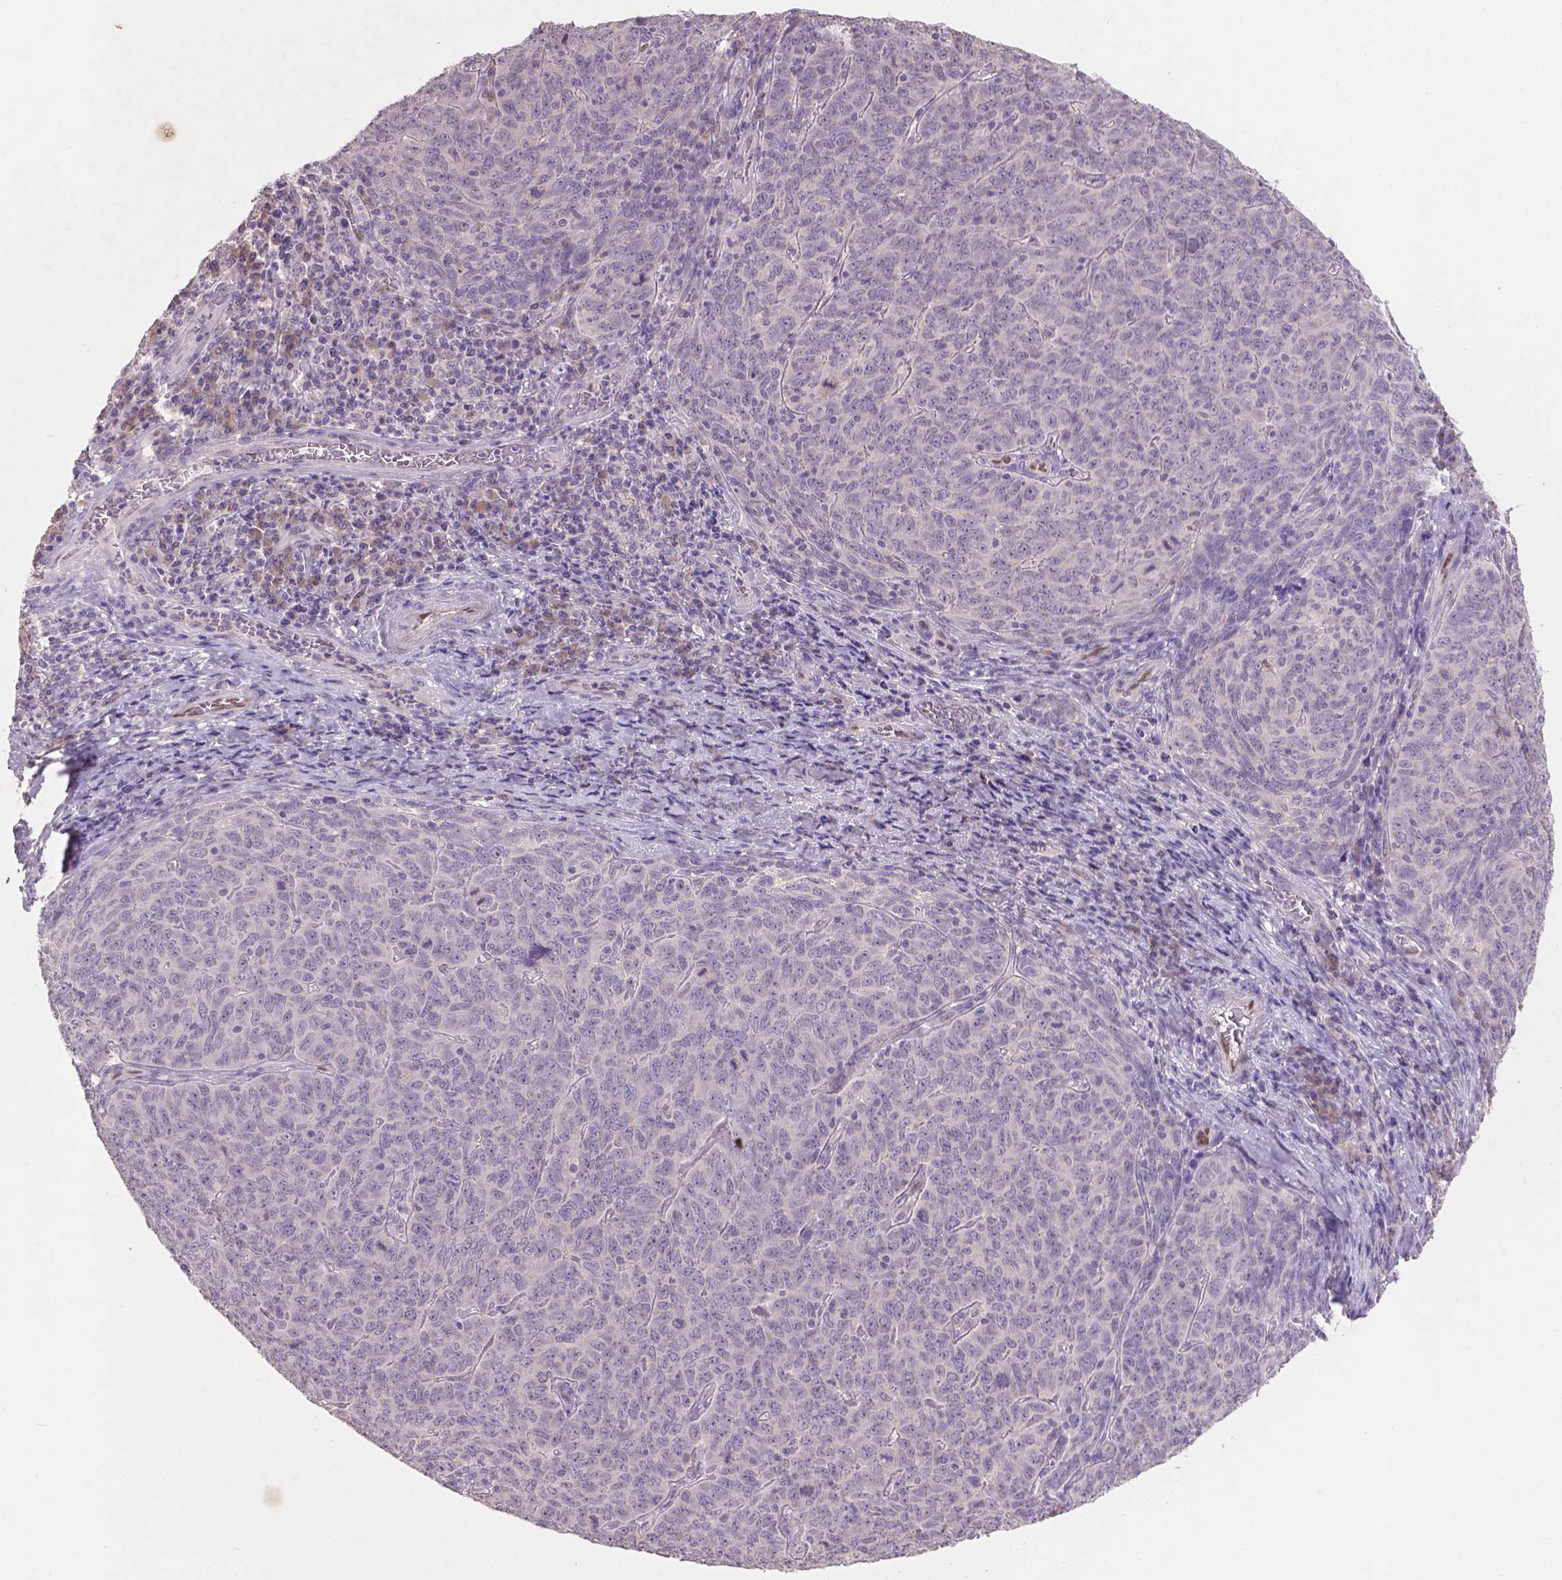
{"staining": {"intensity": "negative", "quantity": "none", "location": "none"}, "tissue": "skin cancer", "cell_type": "Tumor cells", "image_type": "cancer", "snomed": [{"axis": "morphology", "description": "Squamous cell carcinoma, NOS"}, {"axis": "topography", "description": "Skin"}, {"axis": "topography", "description": "Anal"}], "caption": "The micrograph shows no significant expression in tumor cells of skin cancer.", "gene": "SOX17", "patient": {"sex": "female", "age": 51}}